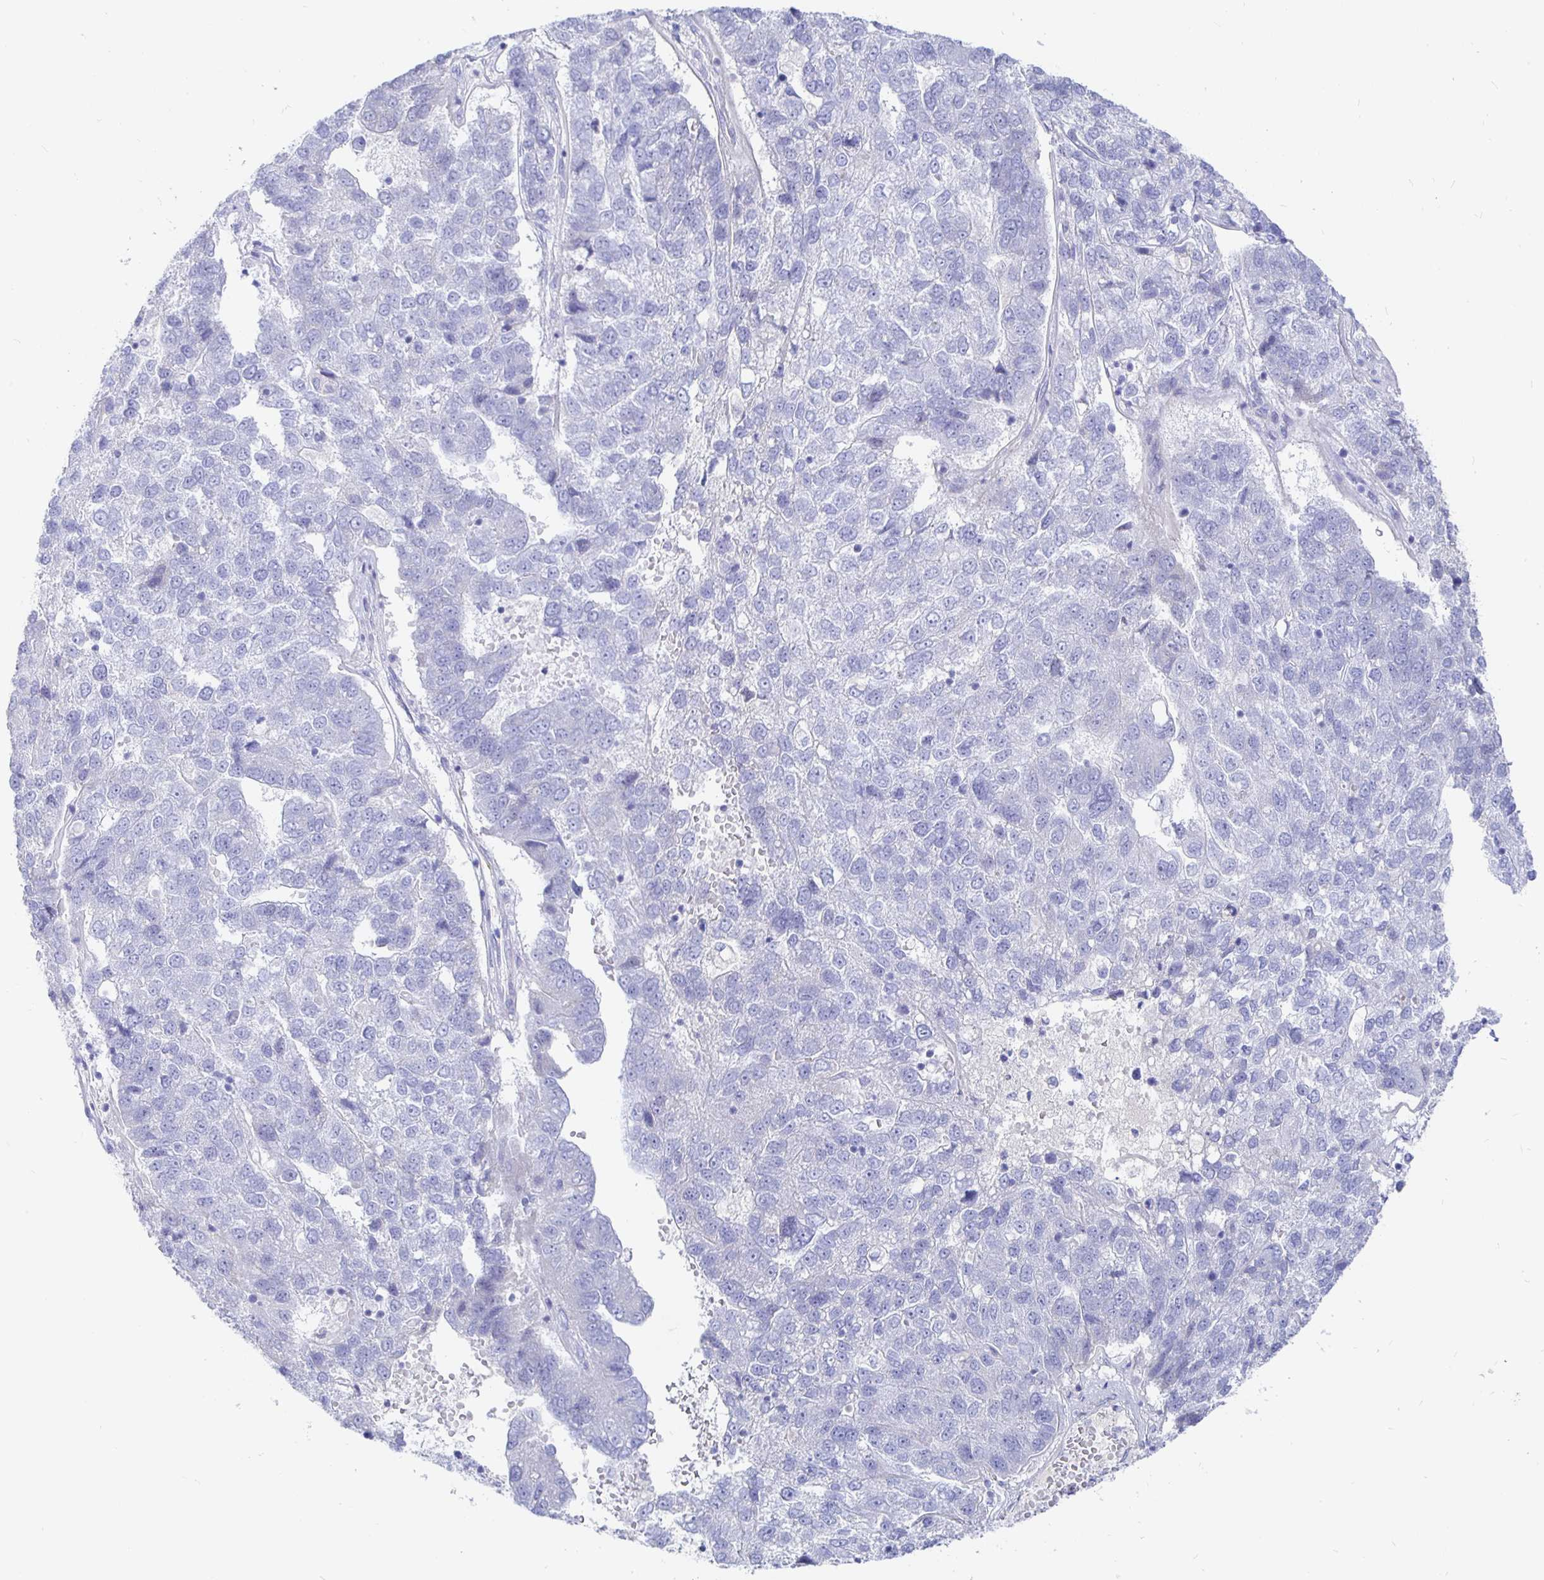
{"staining": {"intensity": "negative", "quantity": "none", "location": "none"}, "tissue": "pancreatic cancer", "cell_type": "Tumor cells", "image_type": "cancer", "snomed": [{"axis": "morphology", "description": "Adenocarcinoma, NOS"}, {"axis": "topography", "description": "Pancreas"}], "caption": "This is an immunohistochemistry (IHC) micrograph of human adenocarcinoma (pancreatic). There is no positivity in tumor cells.", "gene": "COX16", "patient": {"sex": "female", "age": 61}}